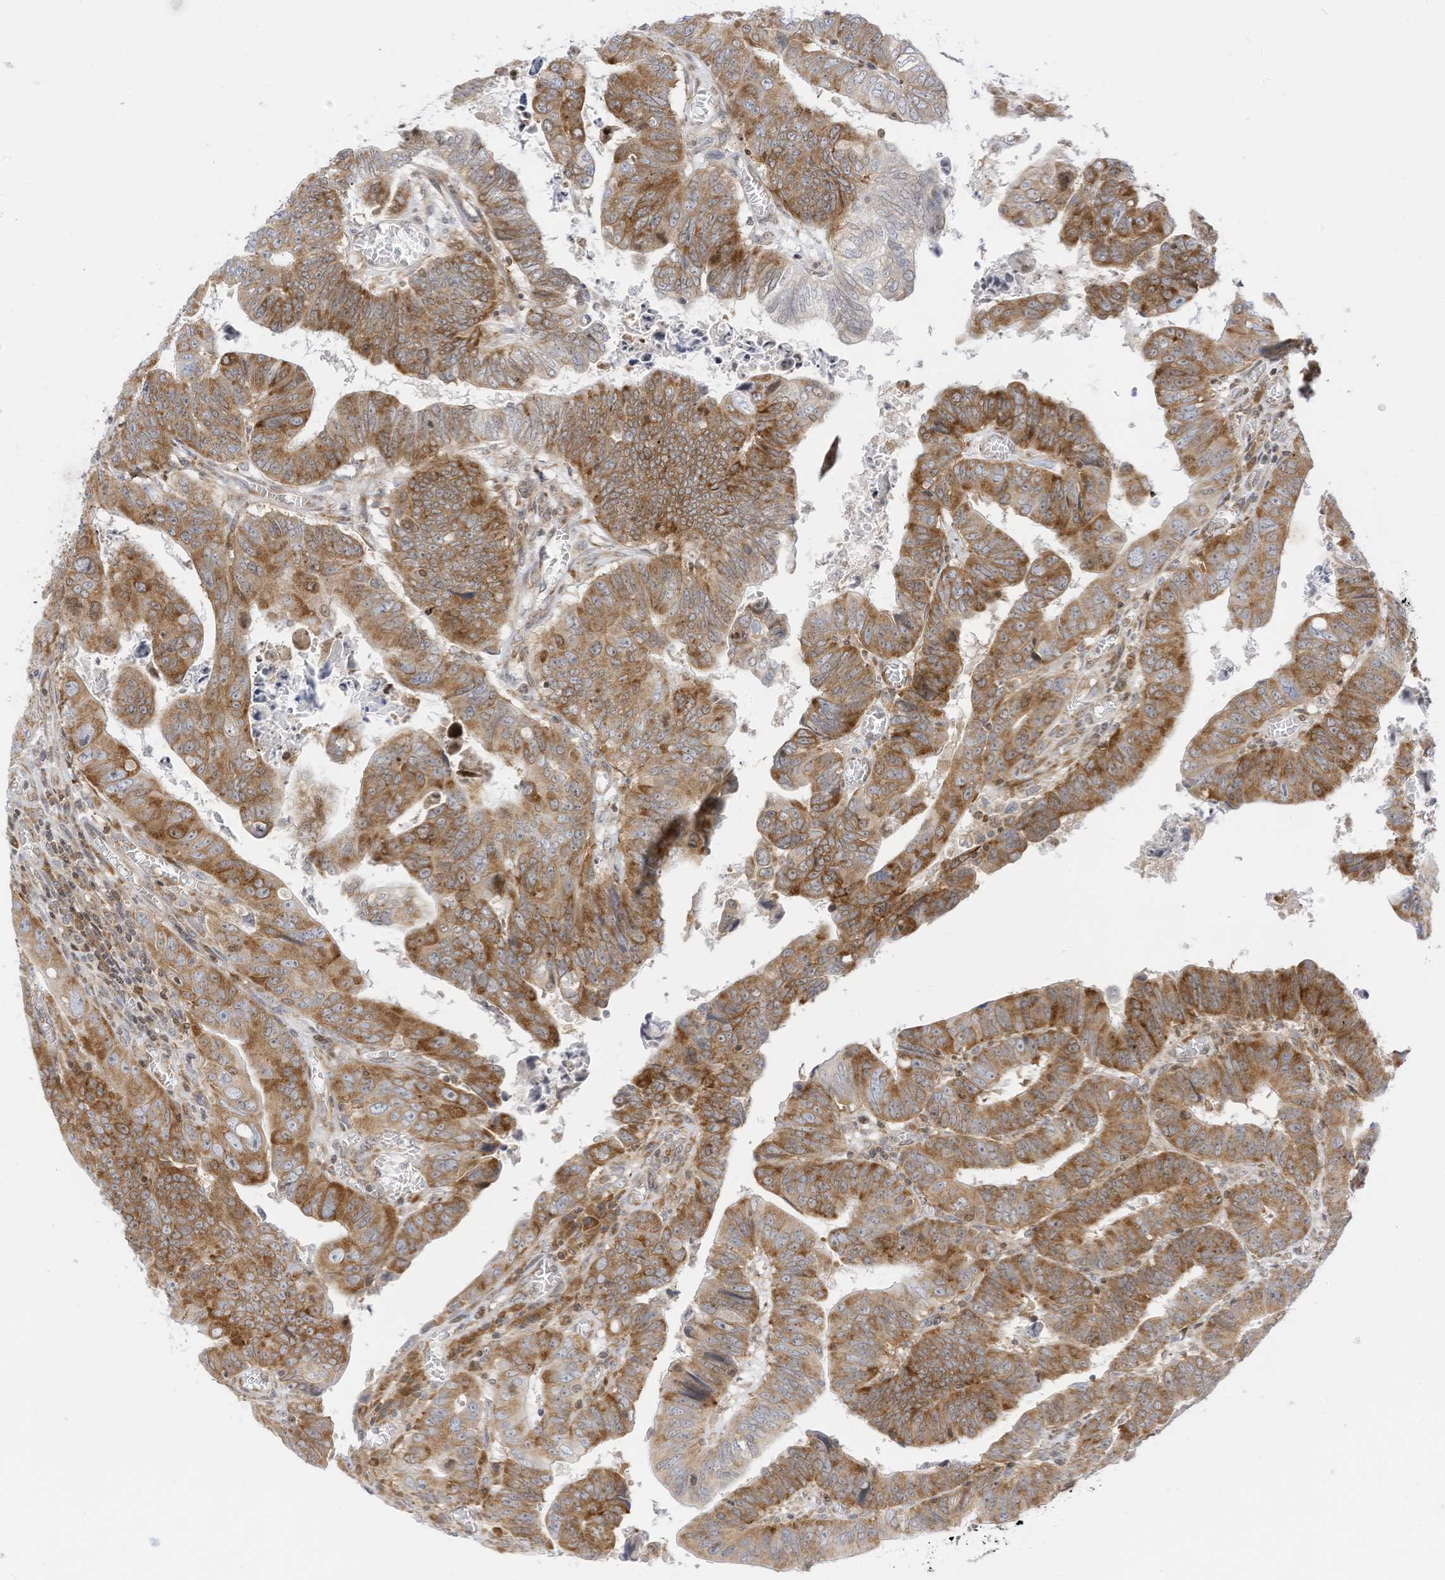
{"staining": {"intensity": "moderate", "quantity": ">75%", "location": "cytoplasmic/membranous"}, "tissue": "colorectal cancer", "cell_type": "Tumor cells", "image_type": "cancer", "snomed": [{"axis": "morphology", "description": "Normal tissue, NOS"}, {"axis": "morphology", "description": "Adenocarcinoma, NOS"}, {"axis": "topography", "description": "Rectum"}], "caption": "Immunohistochemistry (IHC) (DAB (3,3'-diaminobenzidine)) staining of human colorectal adenocarcinoma demonstrates moderate cytoplasmic/membranous protein positivity in approximately >75% of tumor cells.", "gene": "EDF1", "patient": {"sex": "female", "age": 65}}